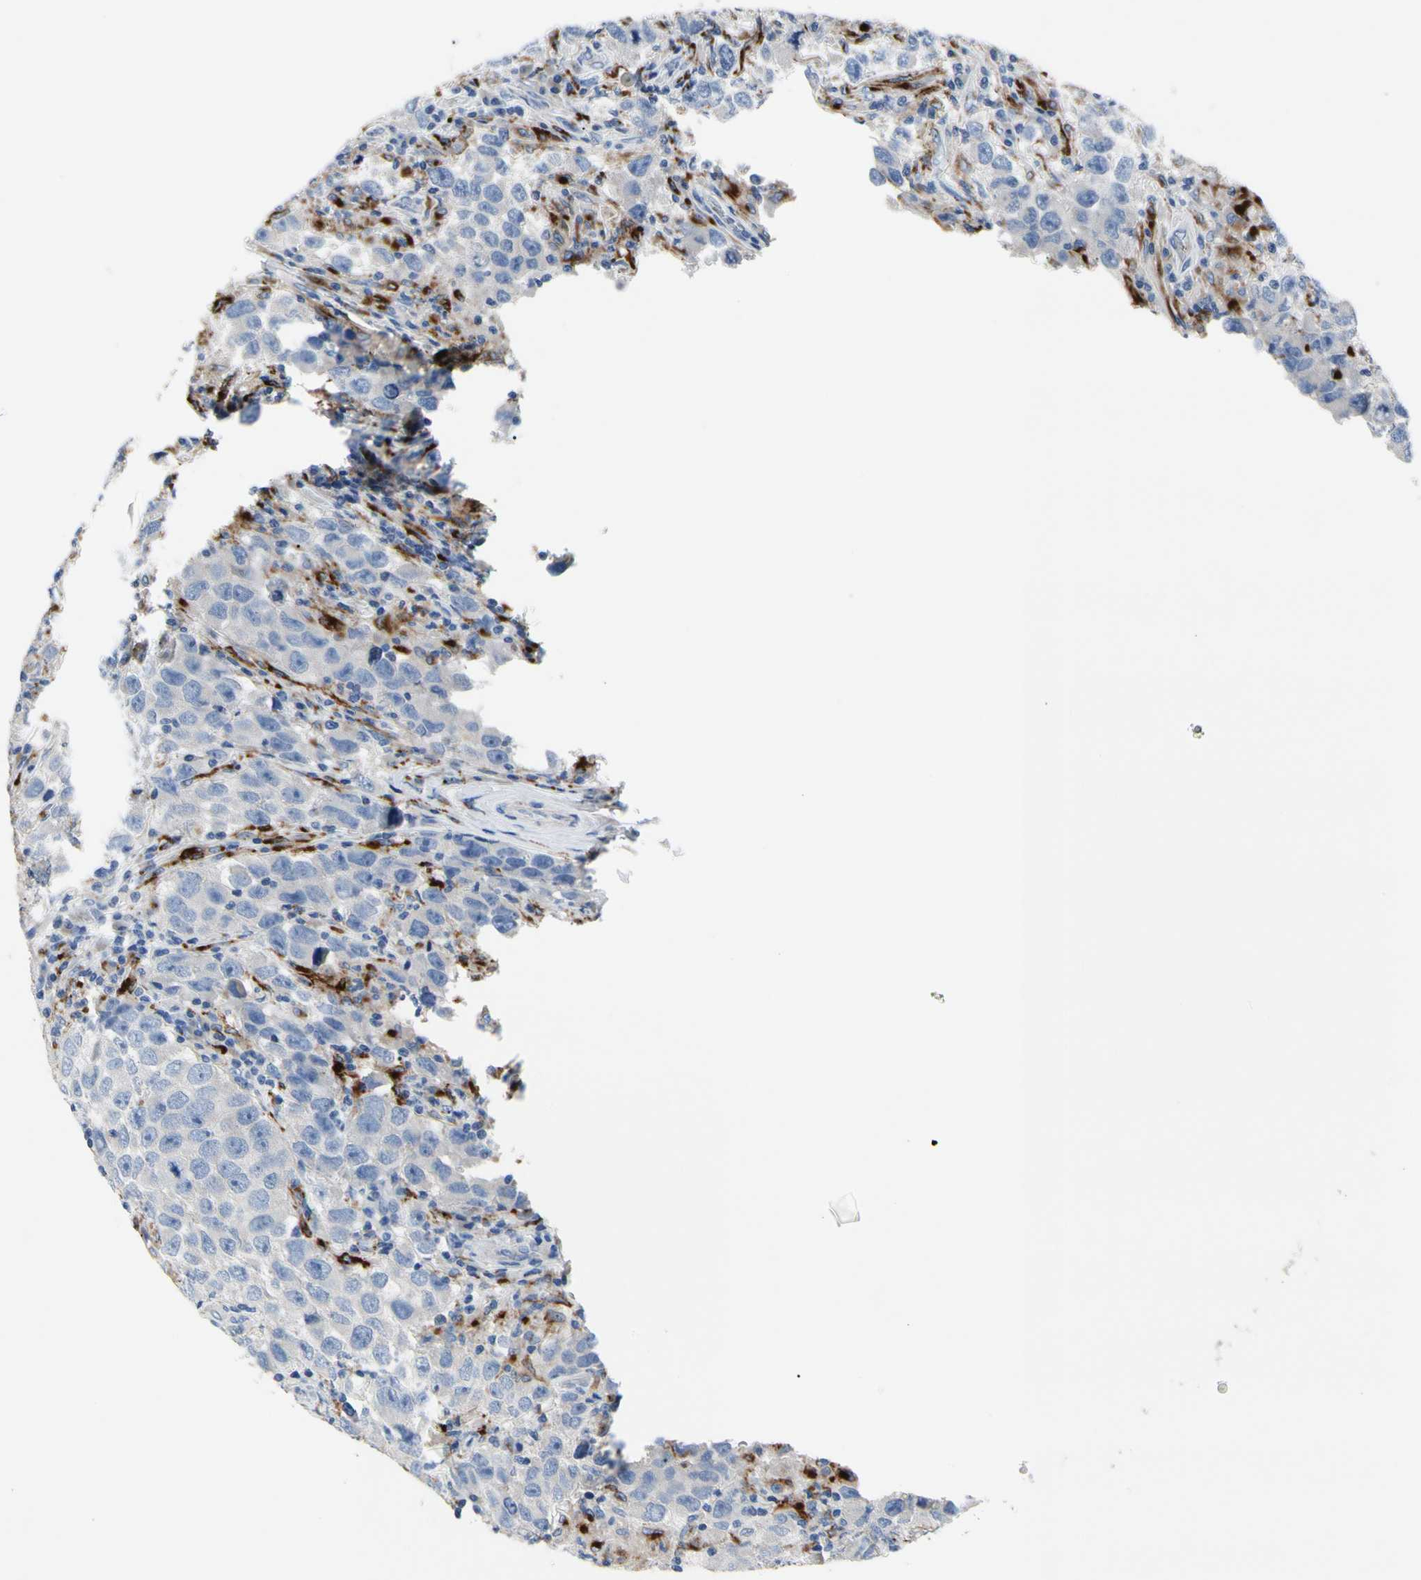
{"staining": {"intensity": "negative", "quantity": "none", "location": "none"}, "tissue": "testis cancer", "cell_type": "Tumor cells", "image_type": "cancer", "snomed": [{"axis": "morphology", "description": "Carcinoma, Embryonal, NOS"}, {"axis": "topography", "description": "Testis"}], "caption": "Tumor cells are negative for protein expression in human testis cancer. (DAB immunohistochemistry (IHC) with hematoxylin counter stain).", "gene": "RETSAT", "patient": {"sex": "male", "age": 21}}